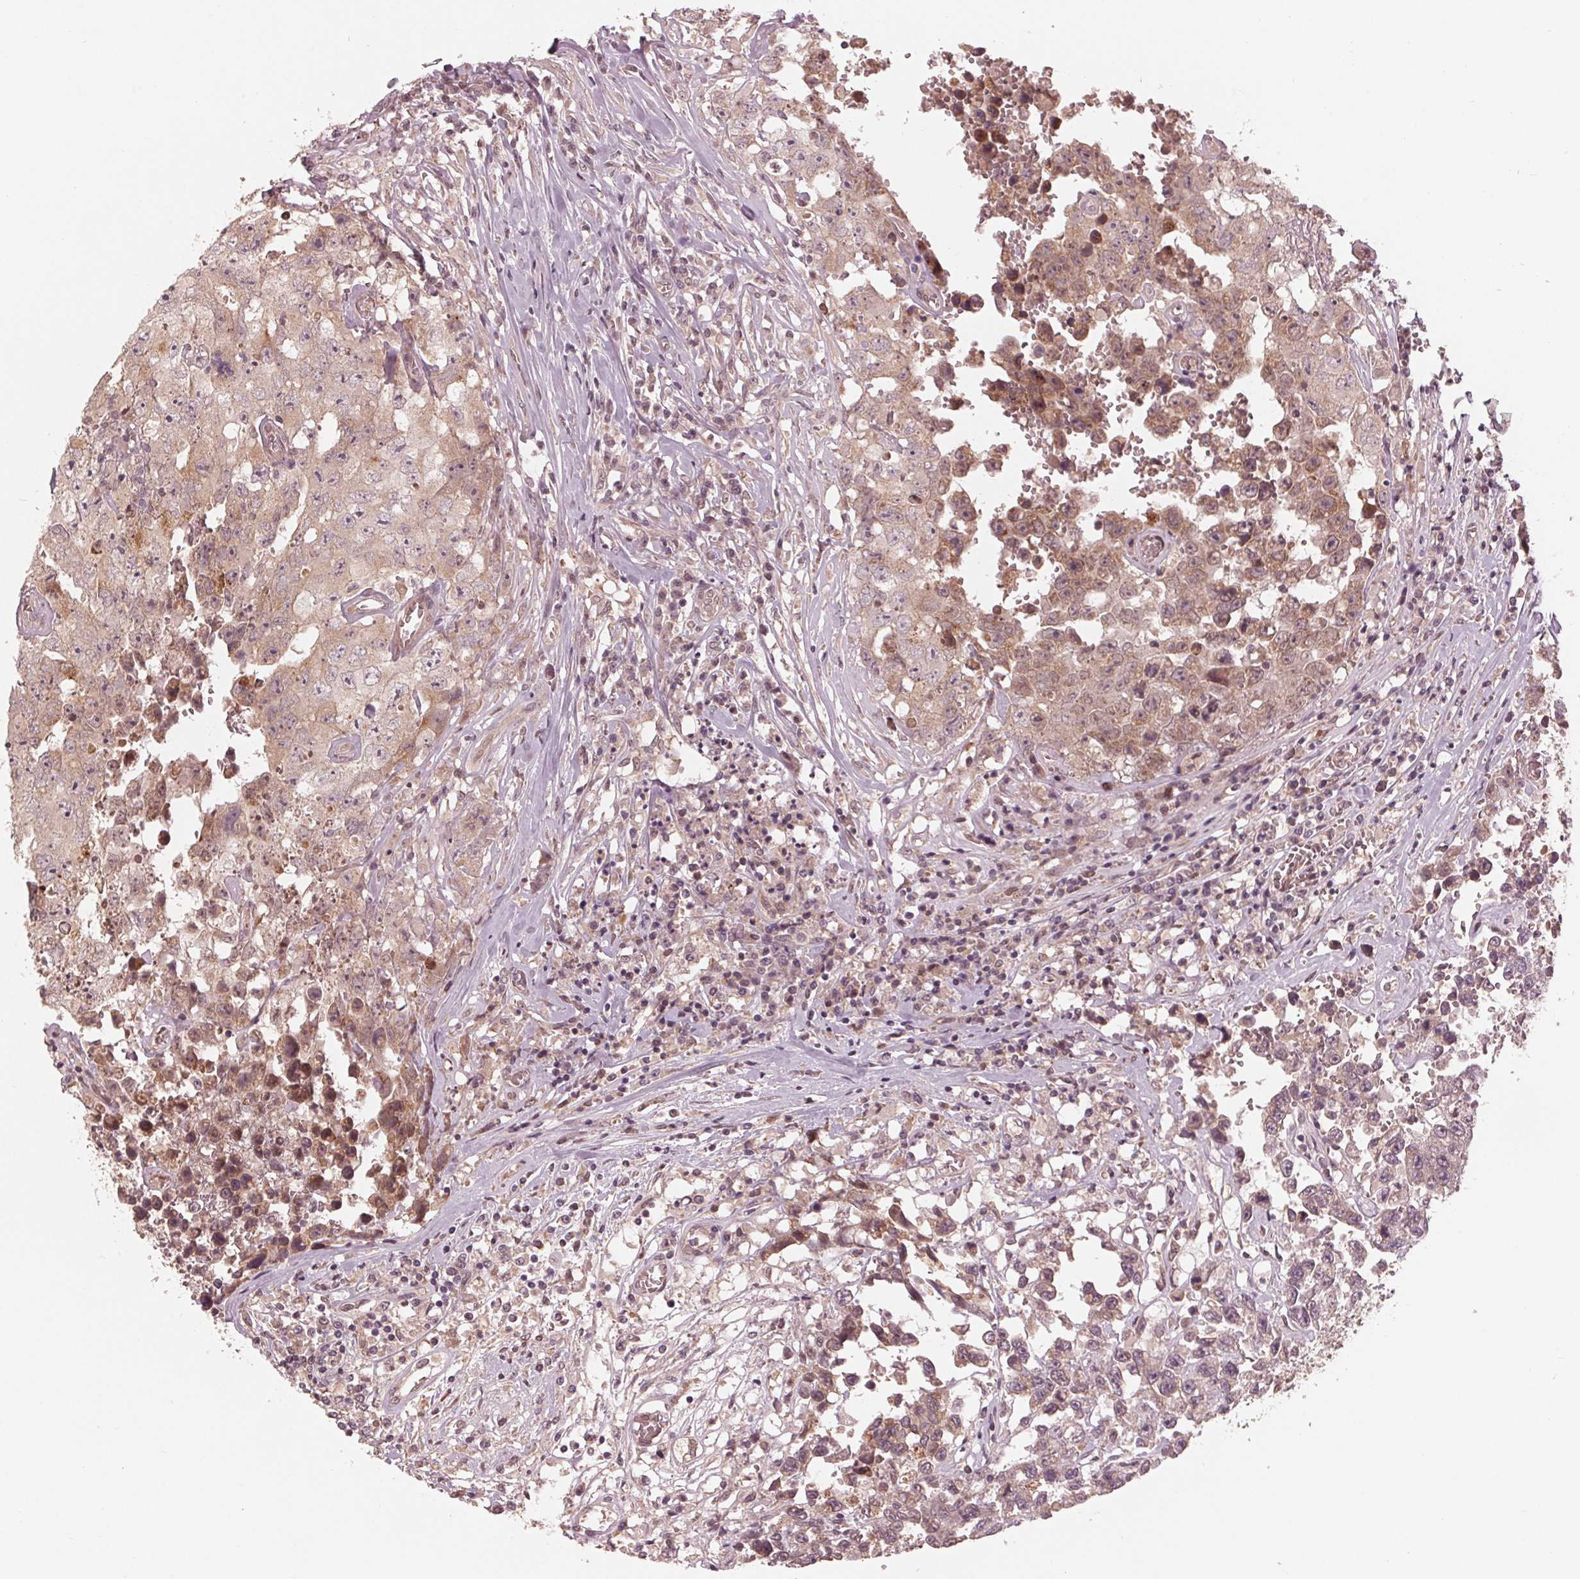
{"staining": {"intensity": "weak", "quantity": ">75%", "location": "cytoplasmic/membranous,nuclear"}, "tissue": "testis cancer", "cell_type": "Tumor cells", "image_type": "cancer", "snomed": [{"axis": "morphology", "description": "Carcinoma, Embryonal, NOS"}, {"axis": "topography", "description": "Testis"}], "caption": "The image shows staining of testis embryonal carcinoma, revealing weak cytoplasmic/membranous and nuclear protein positivity (brown color) within tumor cells. (brown staining indicates protein expression, while blue staining denotes nuclei).", "gene": "ZNF471", "patient": {"sex": "male", "age": 36}}